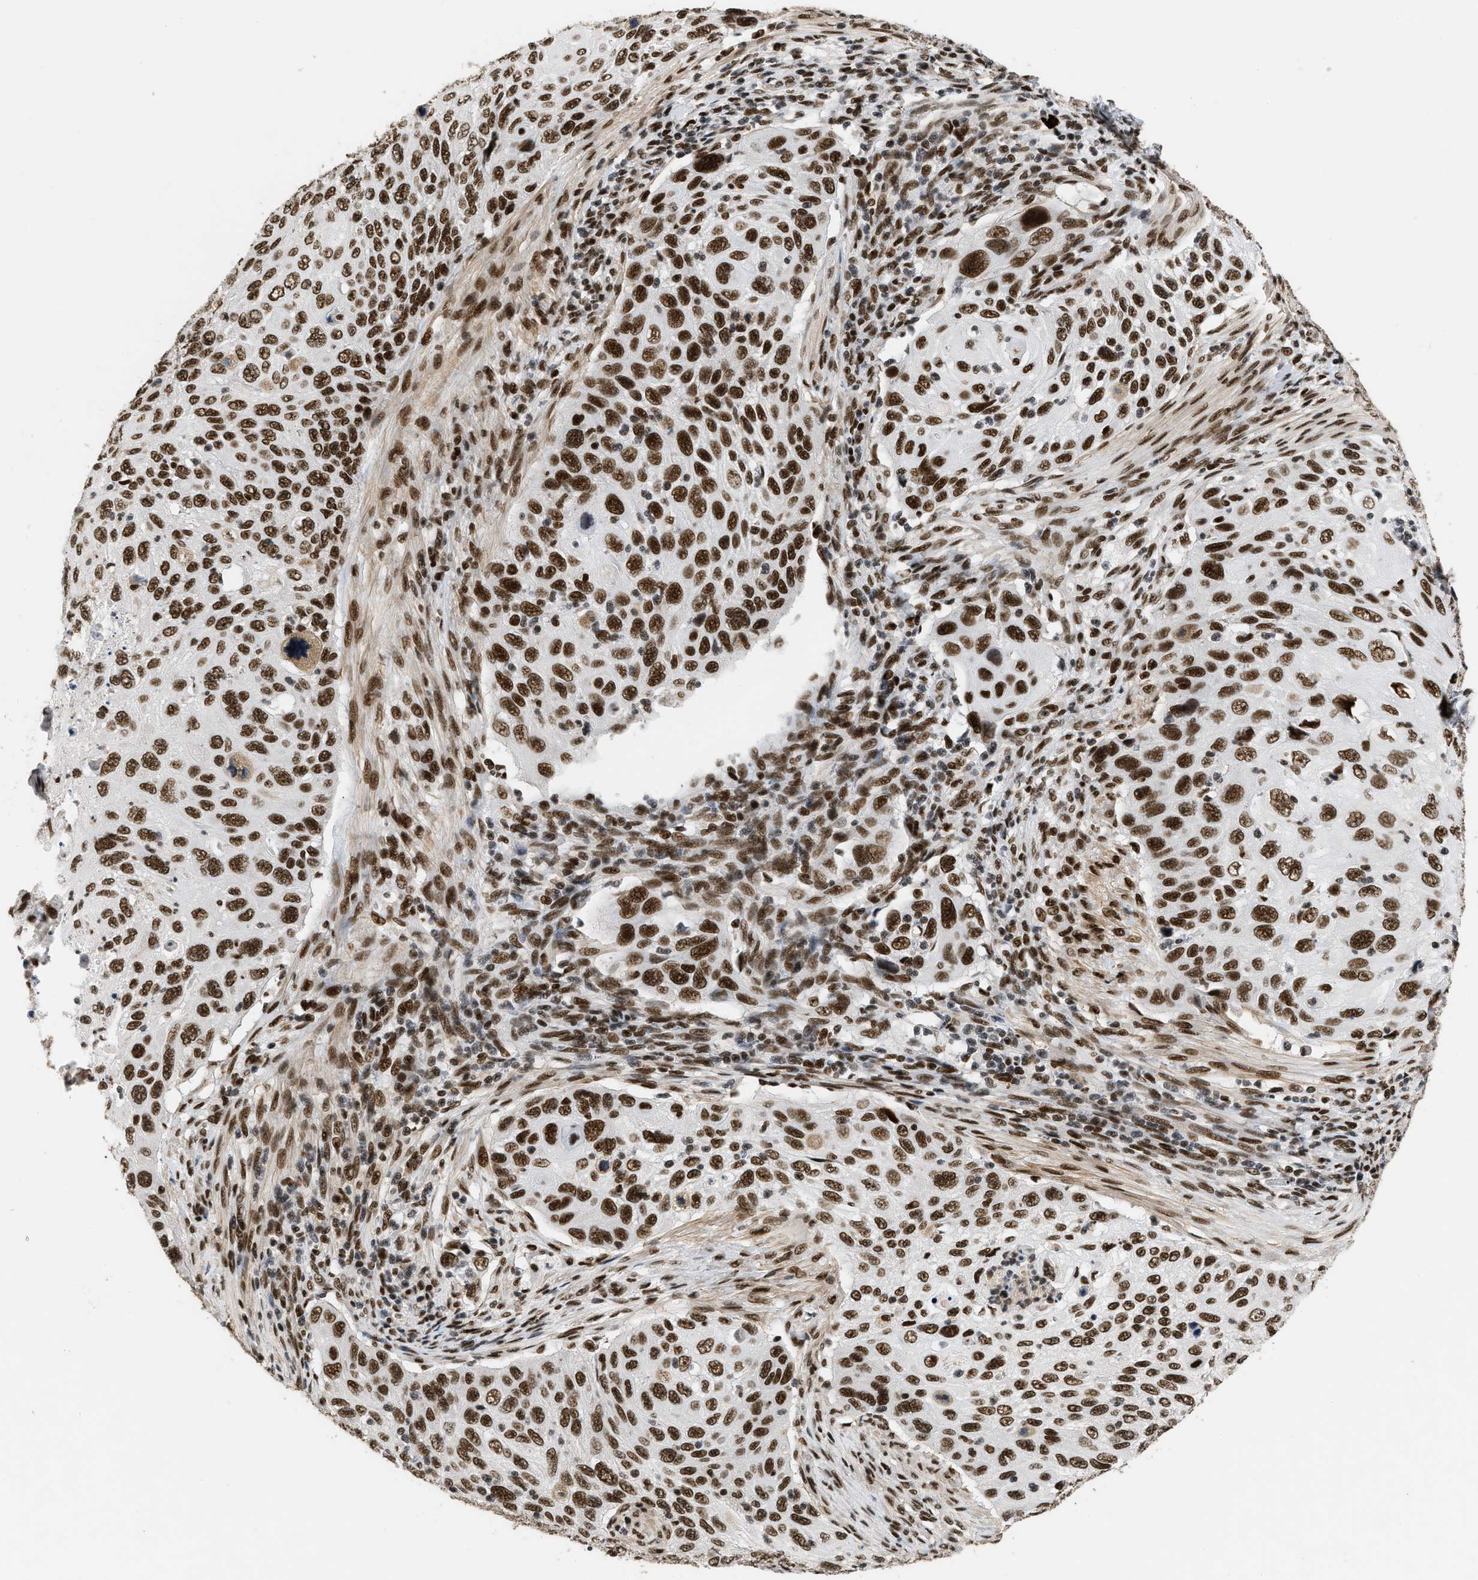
{"staining": {"intensity": "strong", "quantity": ">75%", "location": "nuclear"}, "tissue": "cervical cancer", "cell_type": "Tumor cells", "image_type": "cancer", "snomed": [{"axis": "morphology", "description": "Squamous cell carcinoma, NOS"}, {"axis": "topography", "description": "Cervix"}], "caption": "This histopathology image exhibits cervical squamous cell carcinoma stained with immunohistochemistry to label a protein in brown. The nuclear of tumor cells show strong positivity for the protein. Nuclei are counter-stained blue.", "gene": "SMARCB1", "patient": {"sex": "female", "age": 70}}